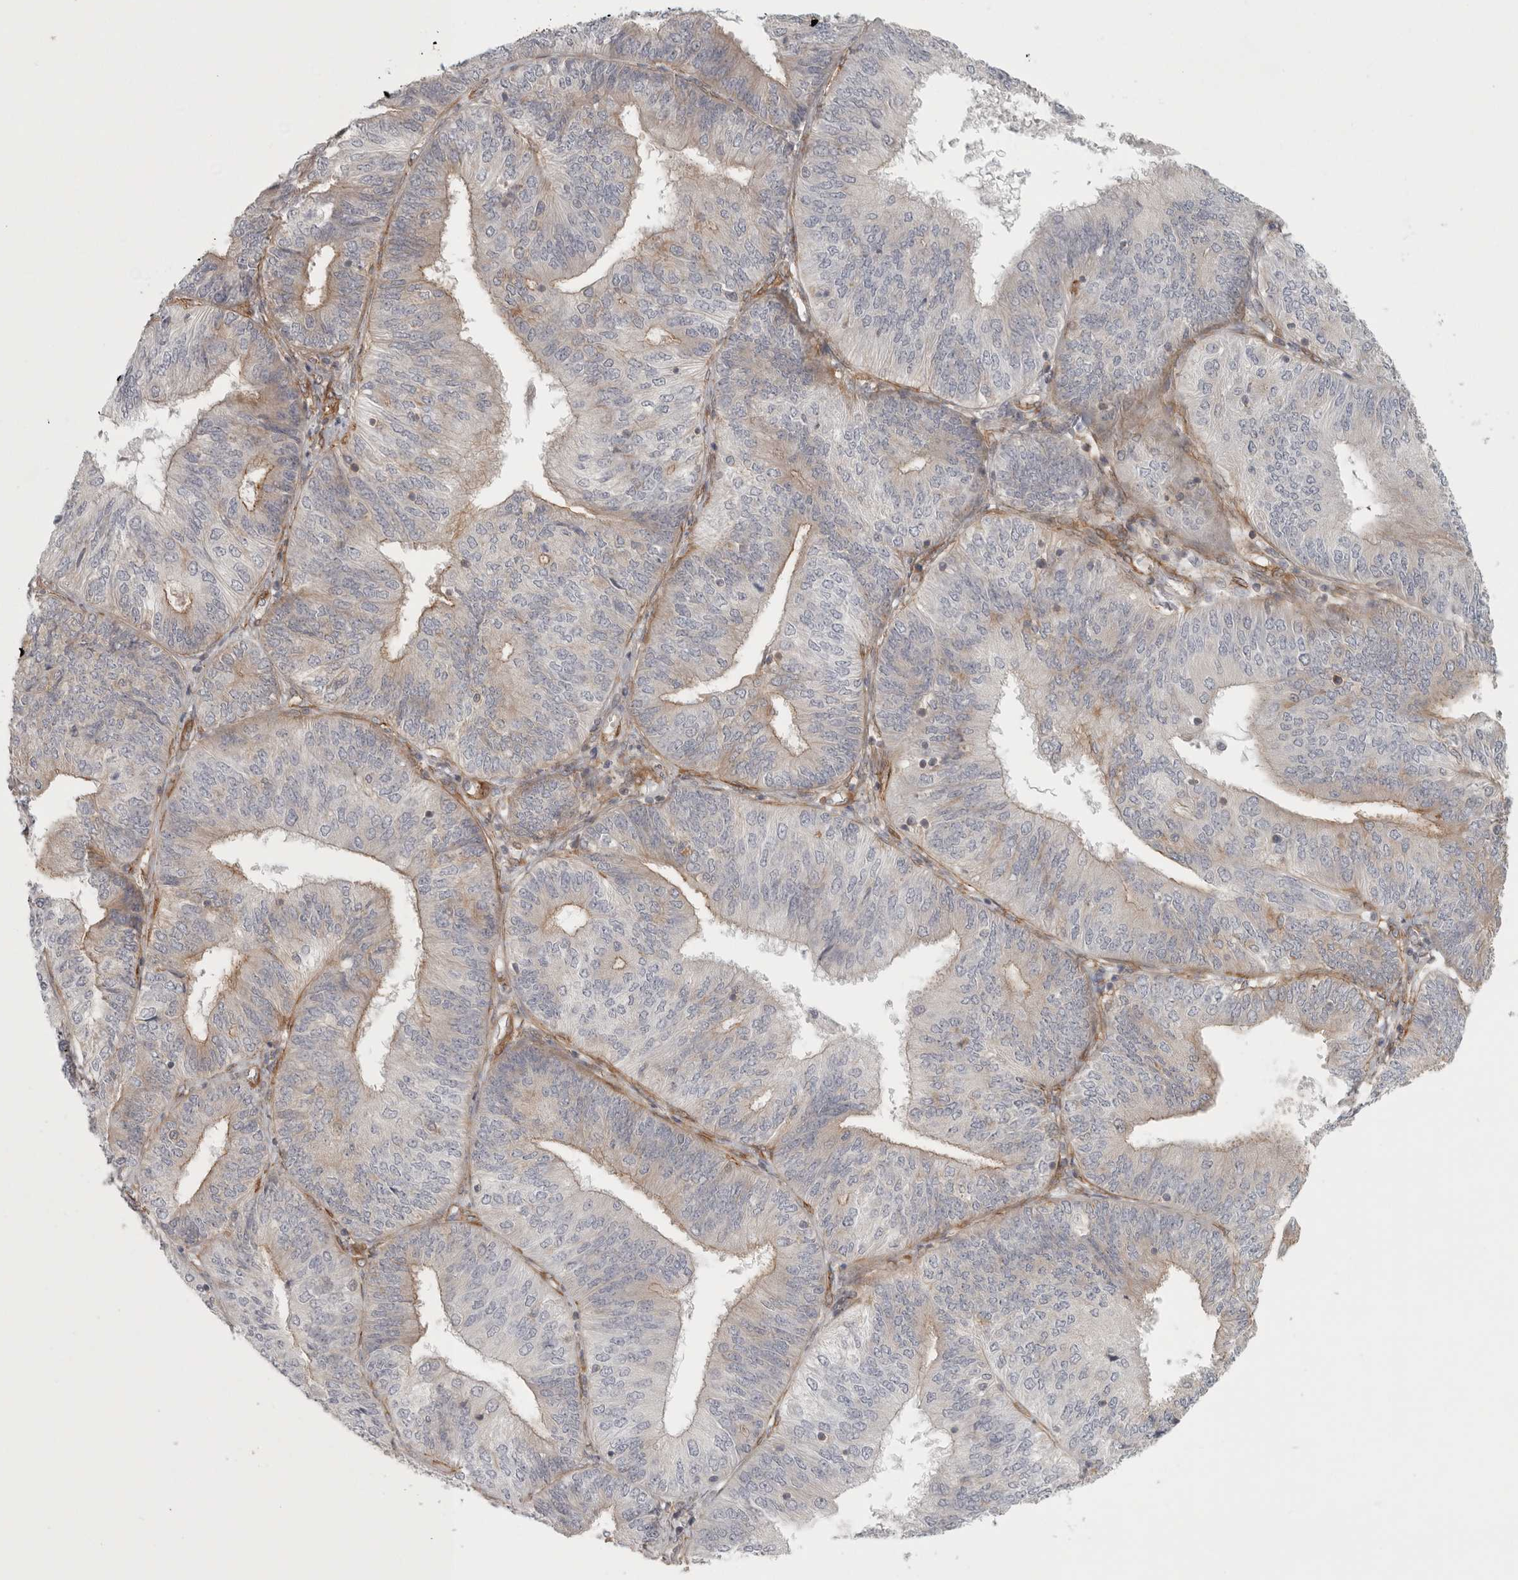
{"staining": {"intensity": "weak", "quantity": "25%-75%", "location": "cytoplasmic/membranous"}, "tissue": "endometrial cancer", "cell_type": "Tumor cells", "image_type": "cancer", "snomed": [{"axis": "morphology", "description": "Adenocarcinoma, NOS"}, {"axis": "topography", "description": "Endometrium"}], "caption": "Endometrial cancer stained for a protein (brown) displays weak cytoplasmic/membranous positive positivity in about 25%-75% of tumor cells.", "gene": "LONRF1", "patient": {"sex": "female", "age": 58}}